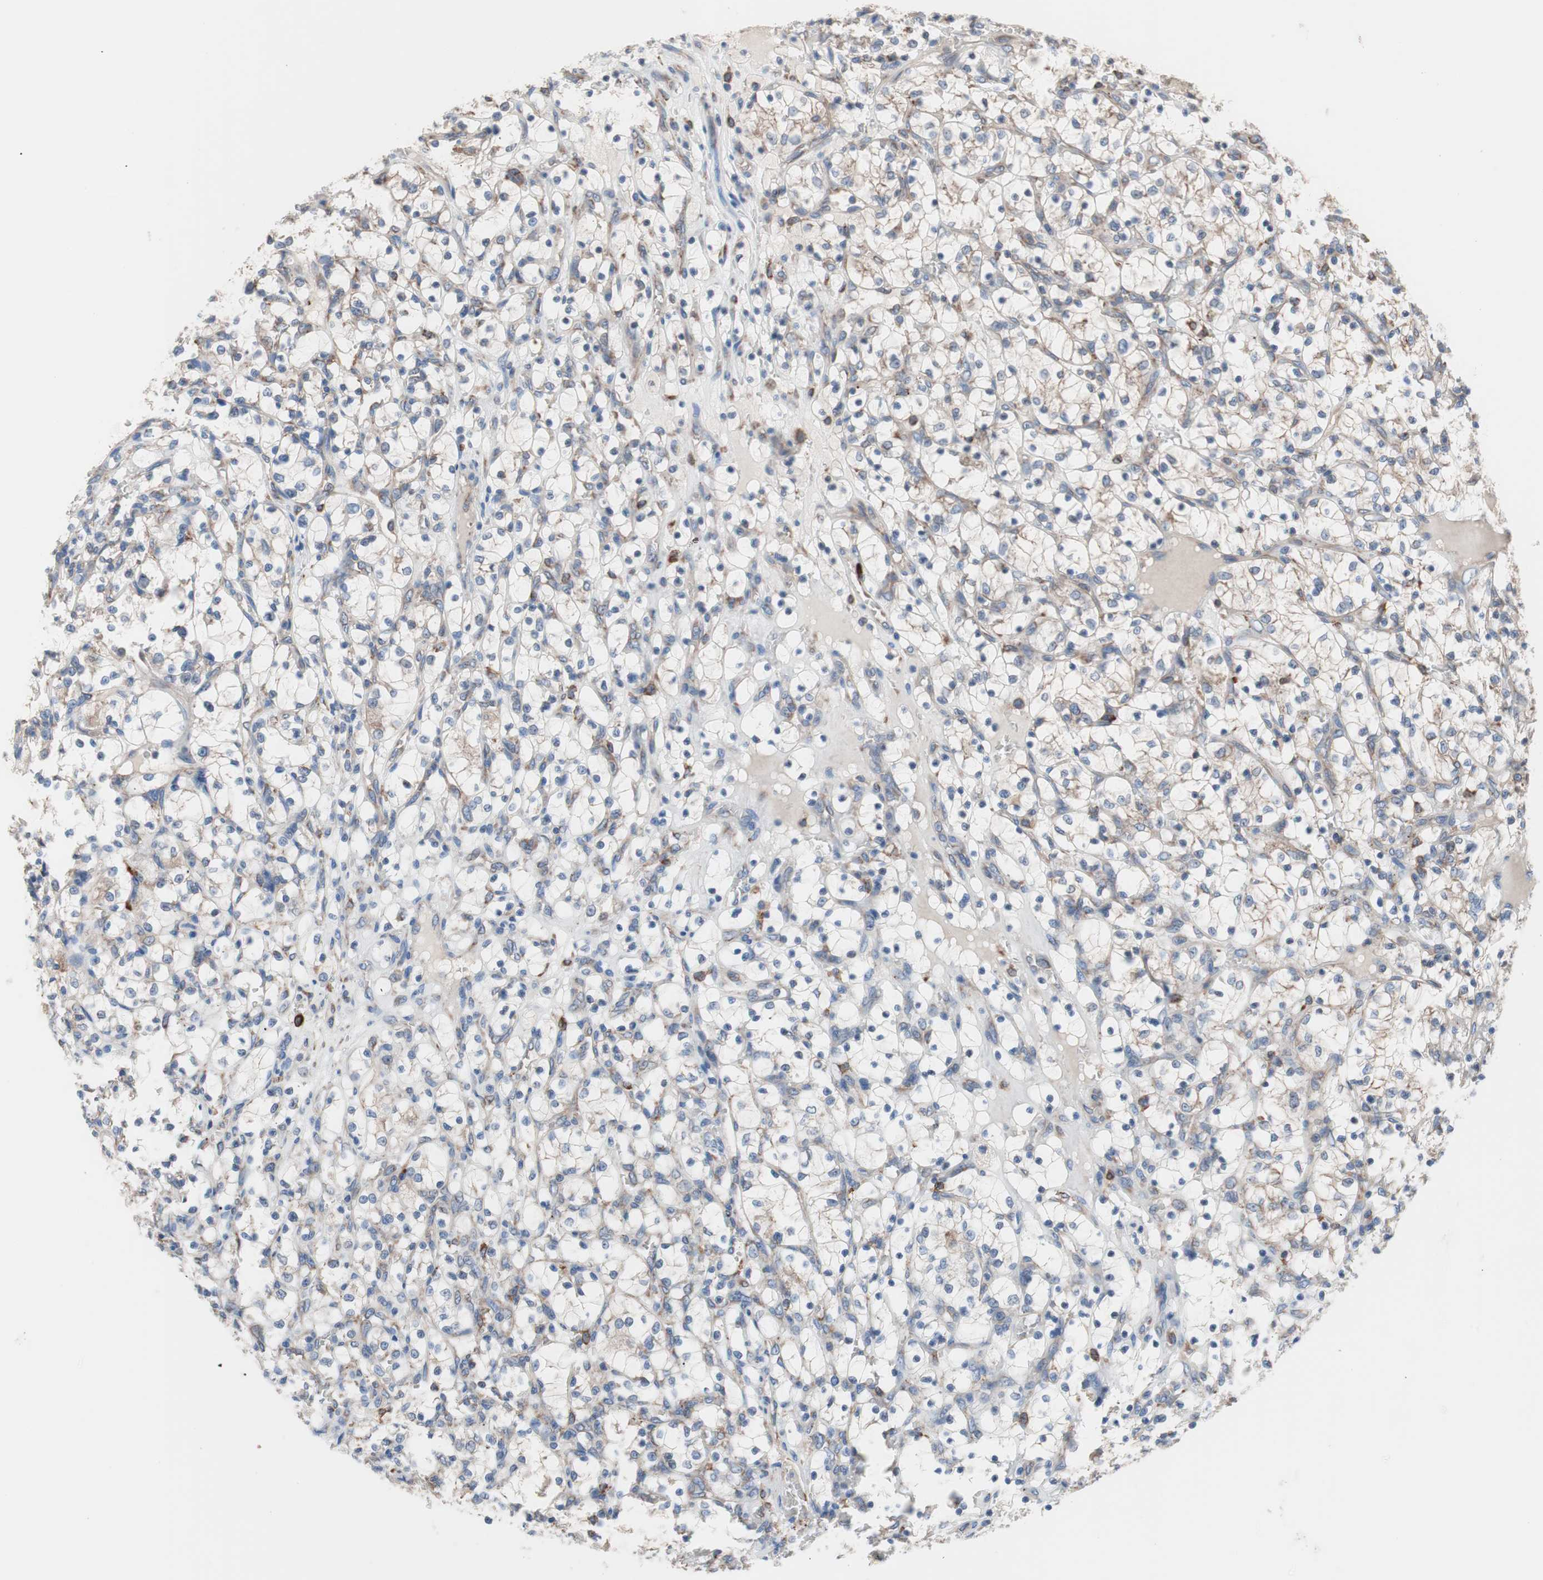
{"staining": {"intensity": "weak", "quantity": "<25%", "location": "cytoplasmic/membranous"}, "tissue": "renal cancer", "cell_type": "Tumor cells", "image_type": "cancer", "snomed": [{"axis": "morphology", "description": "Adenocarcinoma, NOS"}, {"axis": "topography", "description": "Kidney"}], "caption": "Tumor cells are negative for brown protein staining in adenocarcinoma (renal). The staining is performed using DAB (3,3'-diaminobenzidine) brown chromogen with nuclei counter-stained in using hematoxylin.", "gene": "SLC27A4", "patient": {"sex": "female", "age": 69}}